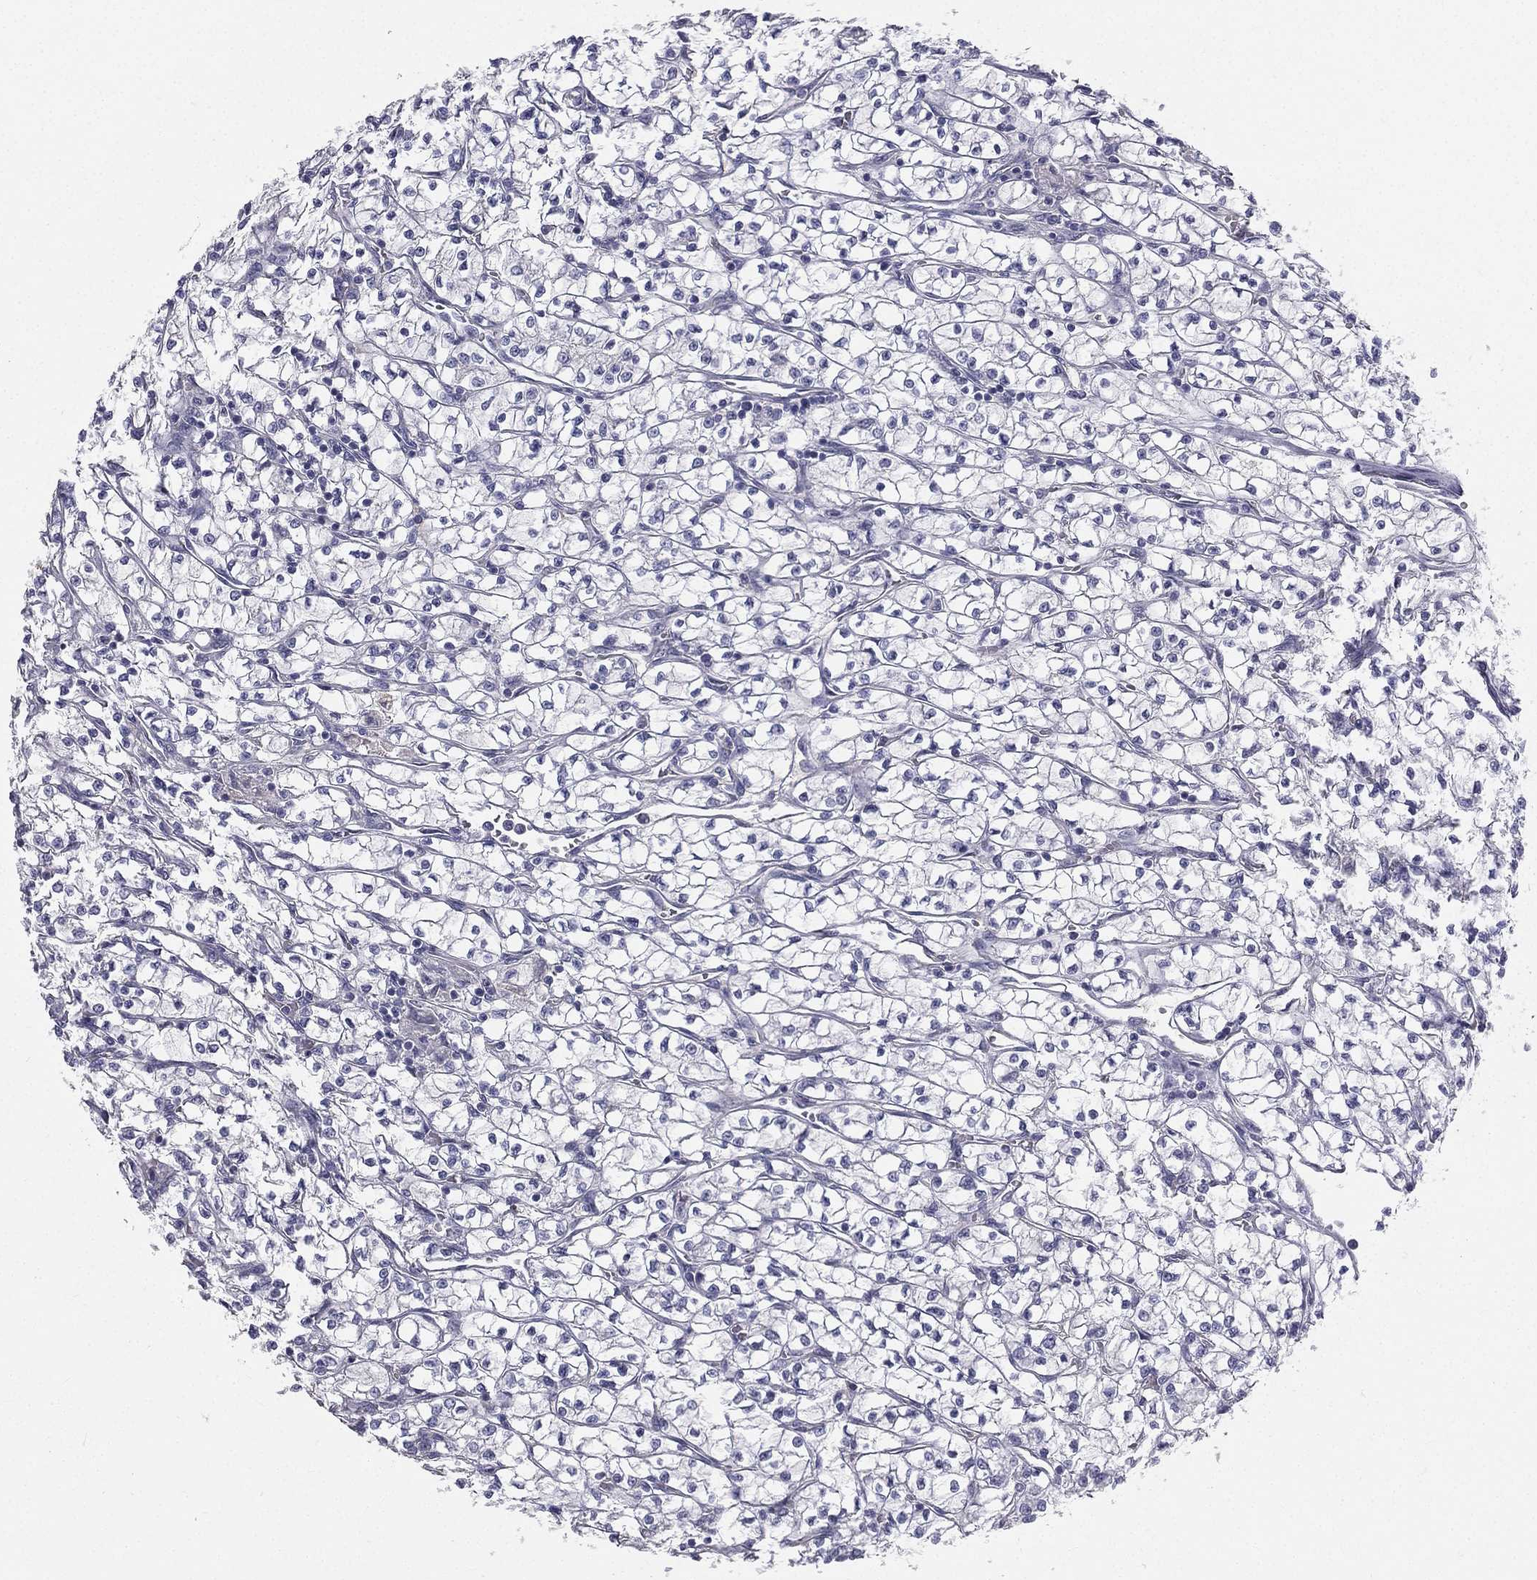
{"staining": {"intensity": "negative", "quantity": "none", "location": "none"}, "tissue": "renal cancer", "cell_type": "Tumor cells", "image_type": "cancer", "snomed": [{"axis": "morphology", "description": "Adenocarcinoma, NOS"}, {"axis": "topography", "description": "Kidney"}], "caption": "Immunohistochemistry (IHC) of renal cancer shows no staining in tumor cells.", "gene": "MUC13", "patient": {"sex": "female", "age": 64}}